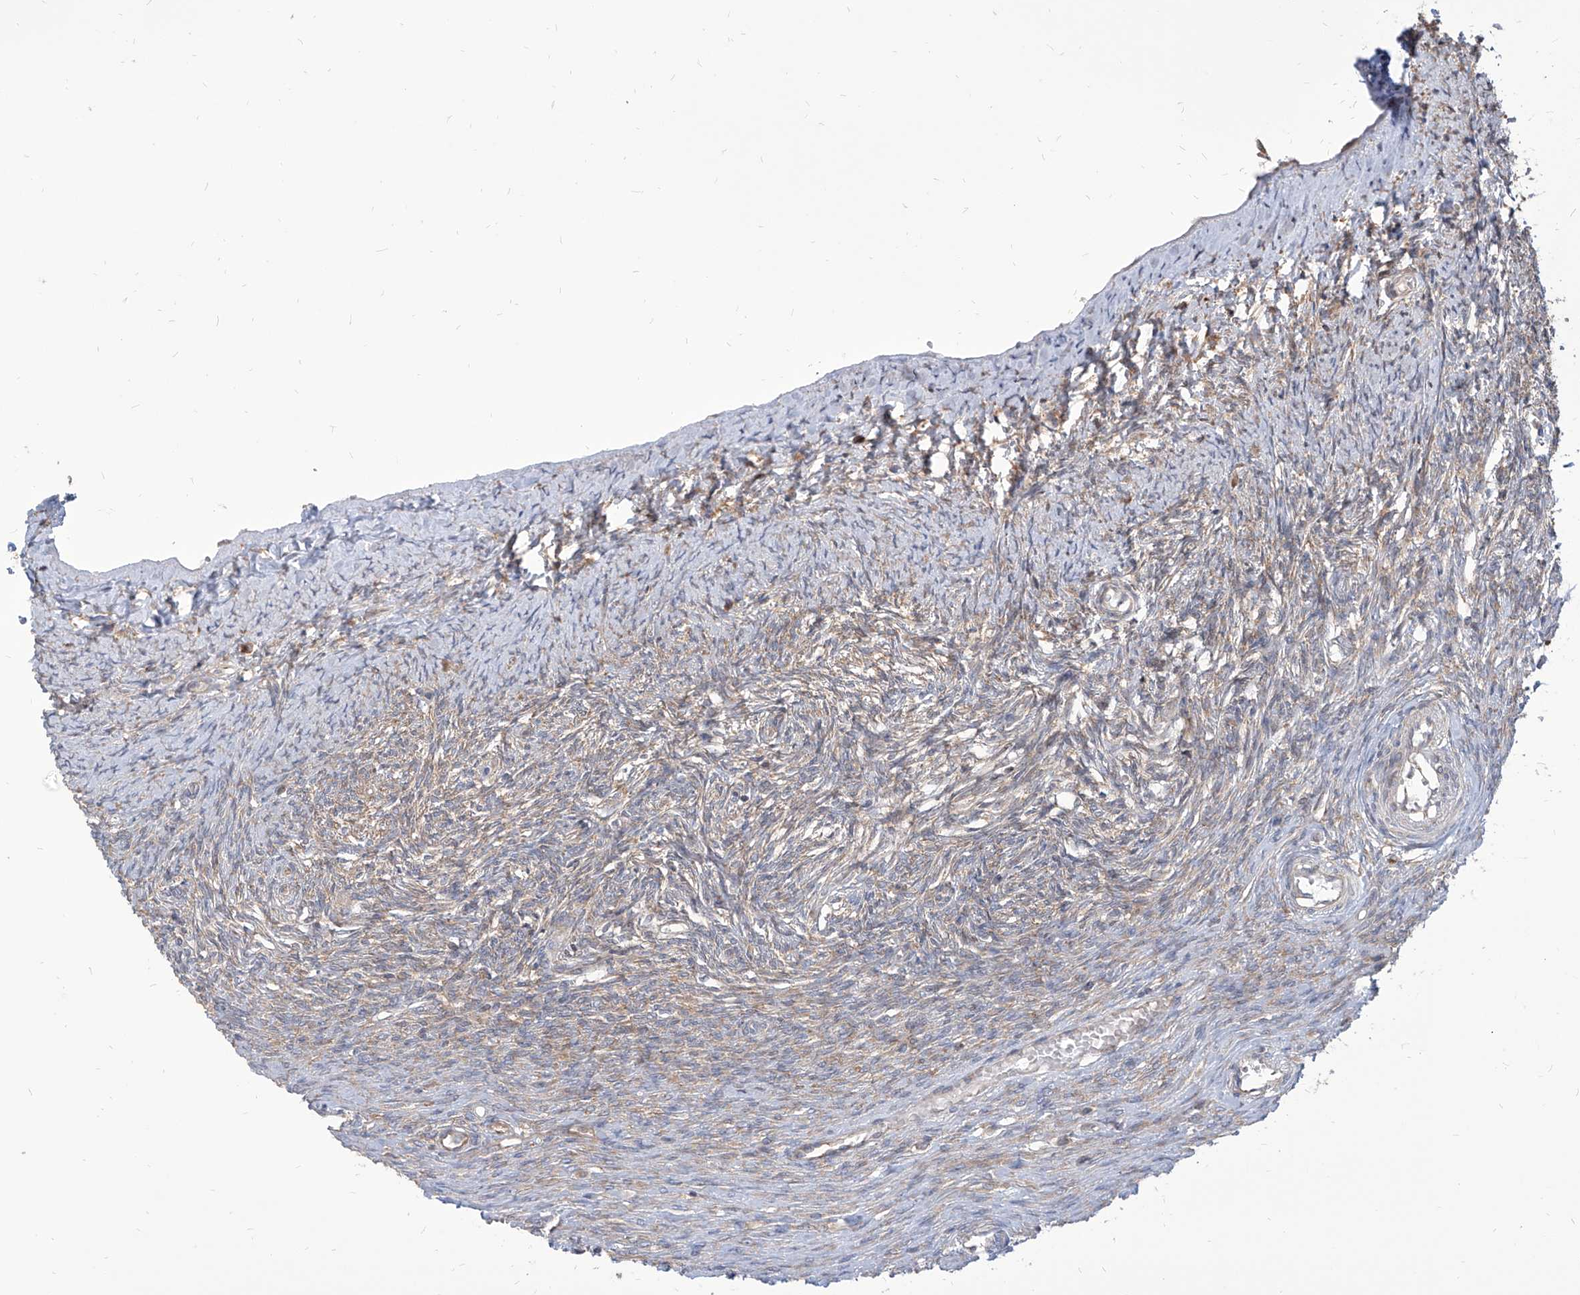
{"staining": {"intensity": "strong", "quantity": ">75%", "location": "cytoplasmic/membranous"}, "tissue": "ovary", "cell_type": "Follicle cells", "image_type": "normal", "snomed": [{"axis": "morphology", "description": "Adenocarcinoma, NOS"}, {"axis": "topography", "description": "Endometrium"}], "caption": "Human ovary stained with a brown dye displays strong cytoplasmic/membranous positive expression in approximately >75% of follicle cells.", "gene": "FAM83B", "patient": {"sex": "female", "age": 32}}